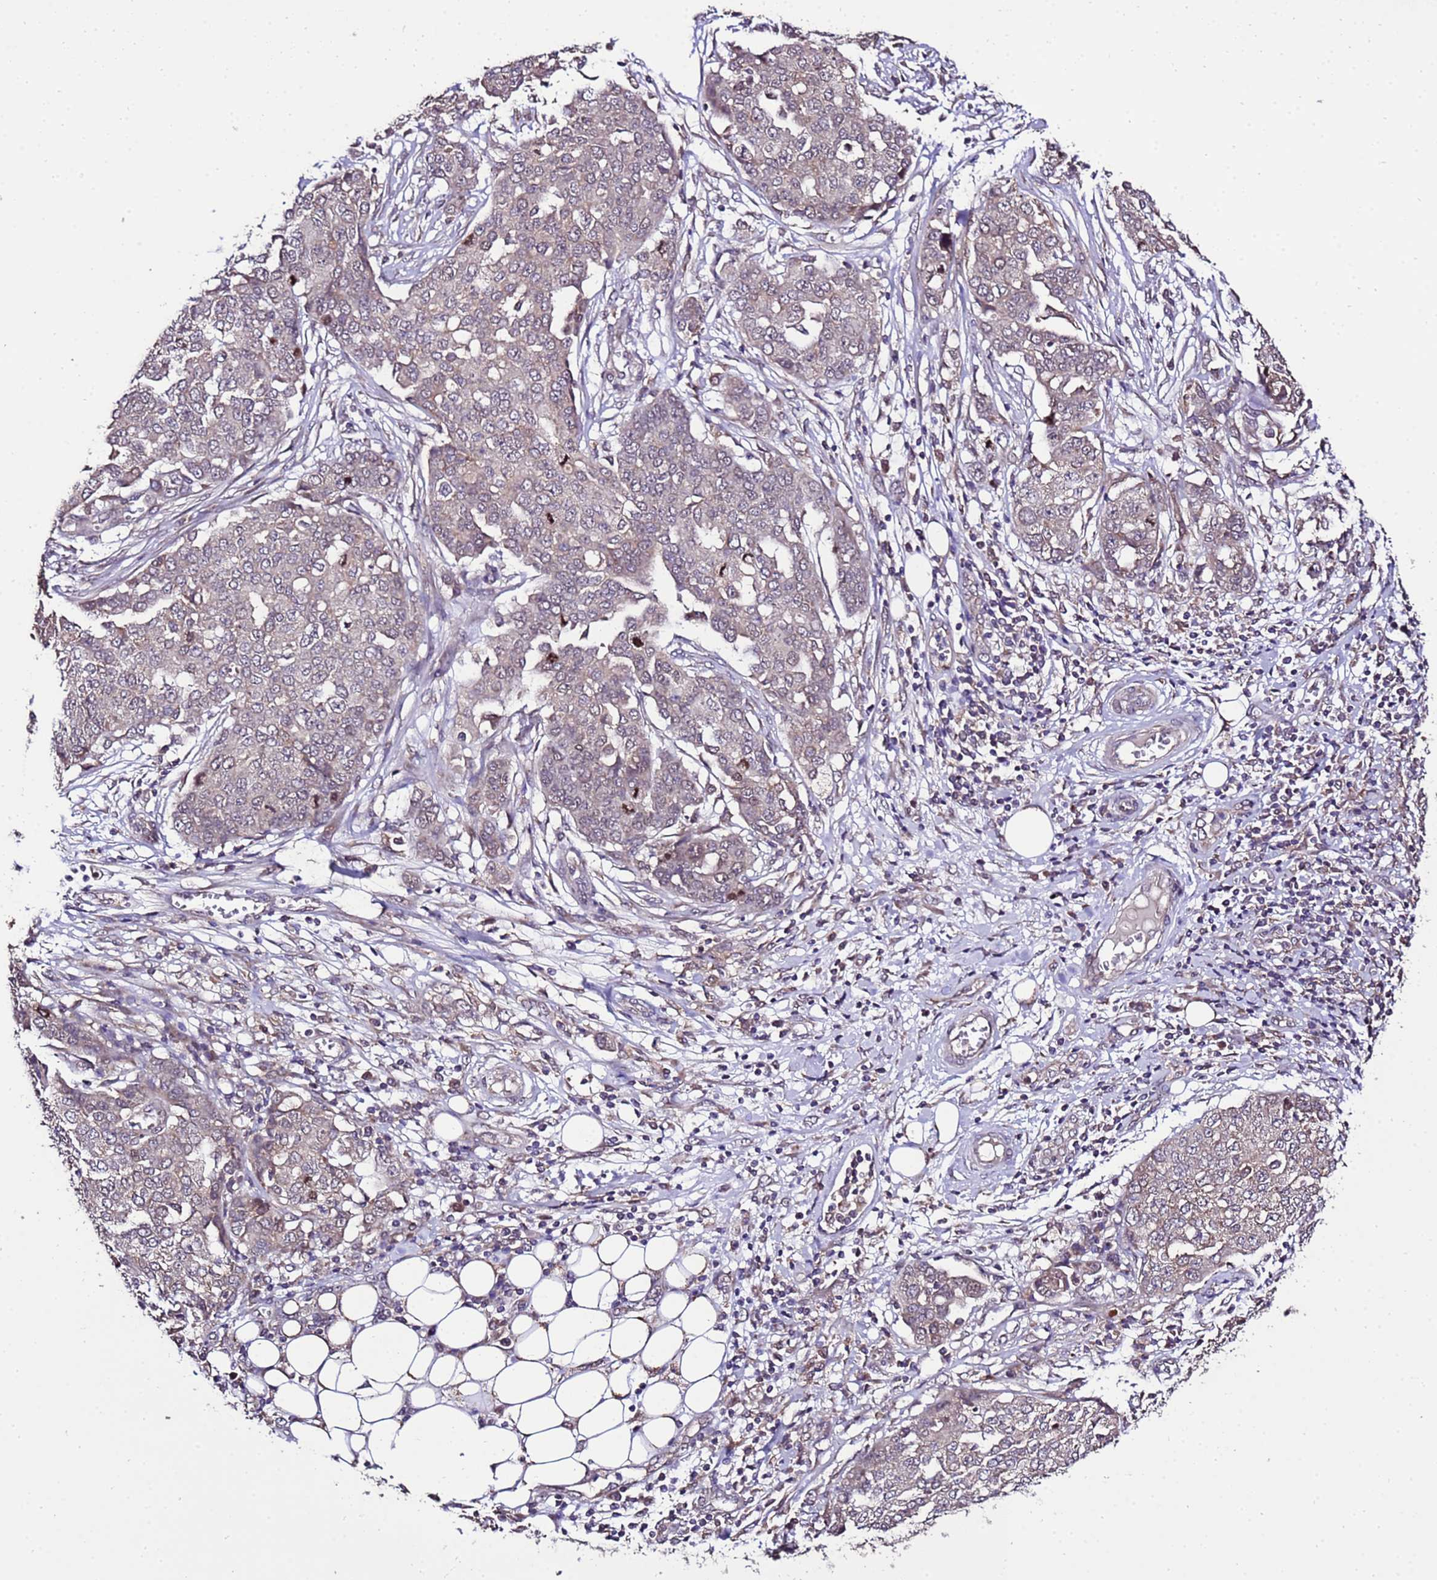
{"staining": {"intensity": "weak", "quantity": "25%-75%", "location": "cytoplasmic/membranous"}, "tissue": "ovarian cancer", "cell_type": "Tumor cells", "image_type": "cancer", "snomed": [{"axis": "morphology", "description": "Cystadenocarcinoma, serous, NOS"}, {"axis": "topography", "description": "Soft tissue"}, {"axis": "topography", "description": "Ovary"}], "caption": "About 25%-75% of tumor cells in human ovarian cancer reveal weak cytoplasmic/membranous protein staining as visualized by brown immunohistochemical staining.", "gene": "ZNF329", "patient": {"sex": "female", "age": 57}}